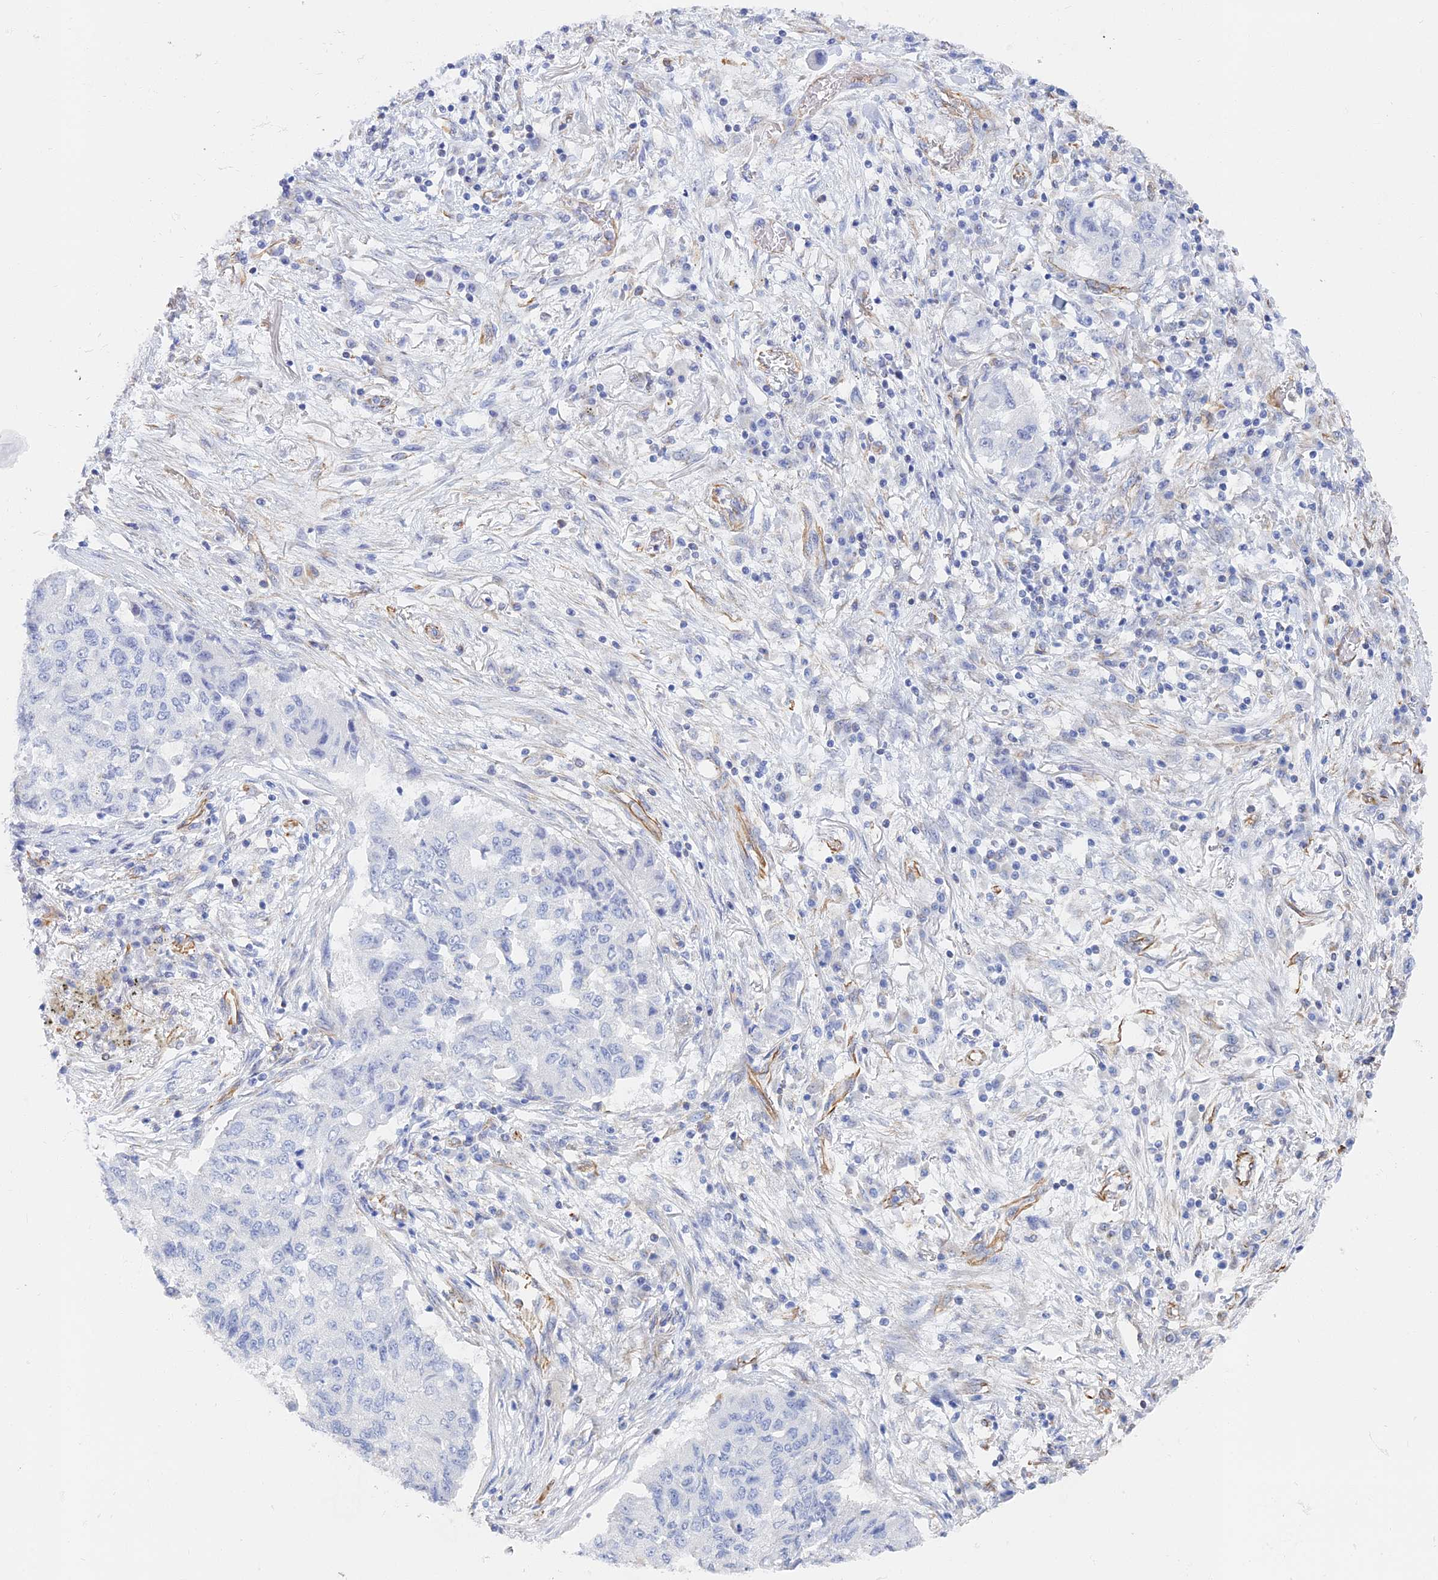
{"staining": {"intensity": "negative", "quantity": "none", "location": "none"}, "tissue": "lung cancer", "cell_type": "Tumor cells", "image_type": "cancer", "snomed": [{"axis": "morphology", "description": "Squamous cell carcinoma, NOS"}, {"axis": "topography", "description": "Lung"}], "caption": "Lung cancer (squamous cell carcinoma) was stained to show a protein in brown. There is no significant positivity in tumor cells.", "gene": "RMC1", "patient": {"sex": "male", "age": 74}}